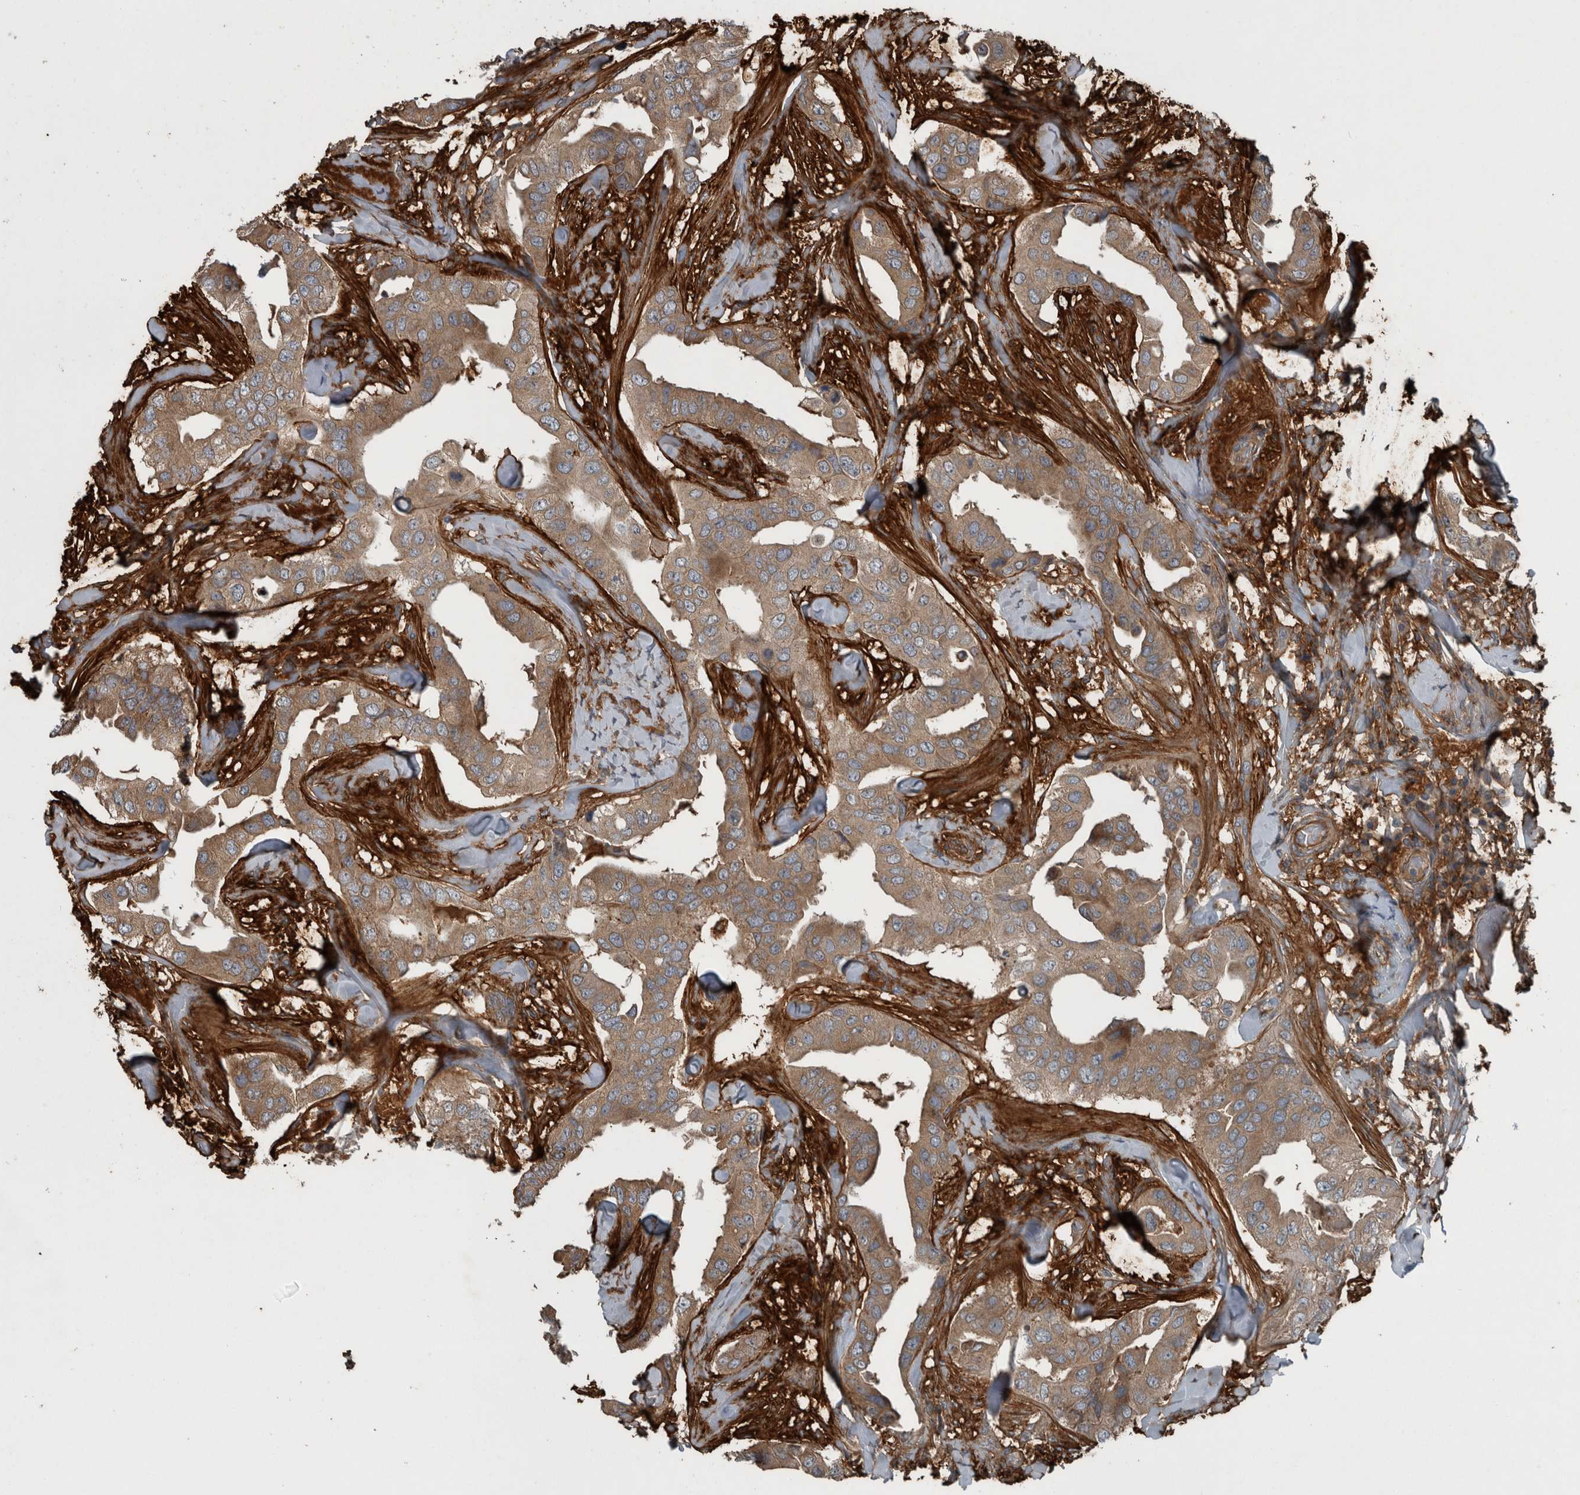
{"staining": {"intensity": "moderate", "quantity": ">75%", "location": "cytoplasmic/membranous"}, "tissue": "breast cancer", "cell_type": "Tumor cells", "image_type": "cancer", "snomed": [{"axis": "morphology", "description": "Duct carcinoma"}, {"axis": "topography", "description": "Breast"}], "caption": "Immunohistochemical staining of breast invasive ductal carcinoma shows medium levels of moderate cytoplasmic/membranous protein positivity in about >75% of tumor cells. (brown staining indicates protein expression, while blue staining denotes nuclei).", "gene": "EXOC8", "patient": {"sex": "female", "age": 40}}